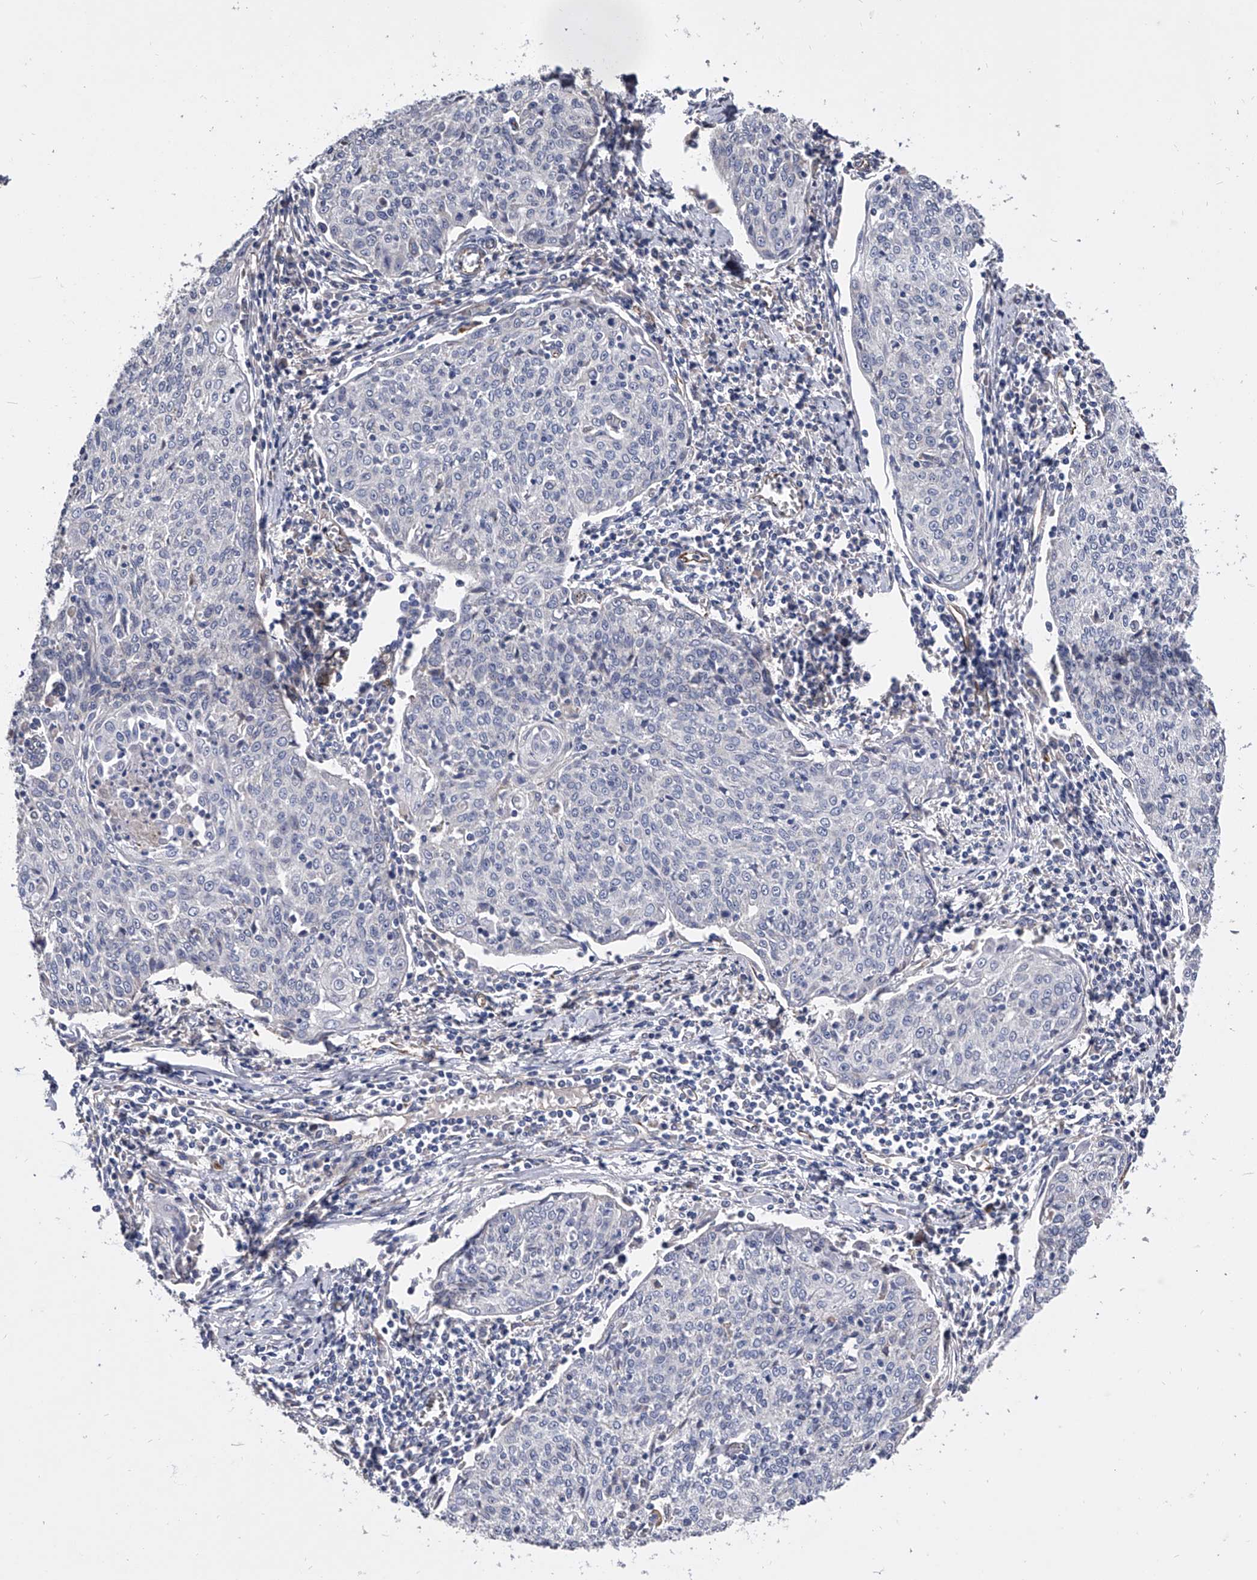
{"staining": {"intensity": "negative", "quantity": "none", "location": "none"}, "tissue": "cervical cancer", "cell_type": "Tumor cells", "image_type": "cancer", "snomed": [{"axis": "morphology", "description": "Squamous cell carcinoma, NOS"}, {"axis": "topography", "description": "Cervix"}], "caption": "DAB (3,3'-diaminobenzidine) immunohistochemical staining of cervical squamous cell carcinoma shows no significant positivity in tumor cells.", "gene": "EFCAB7", "patient": {"sex": "female", "age": 48}}